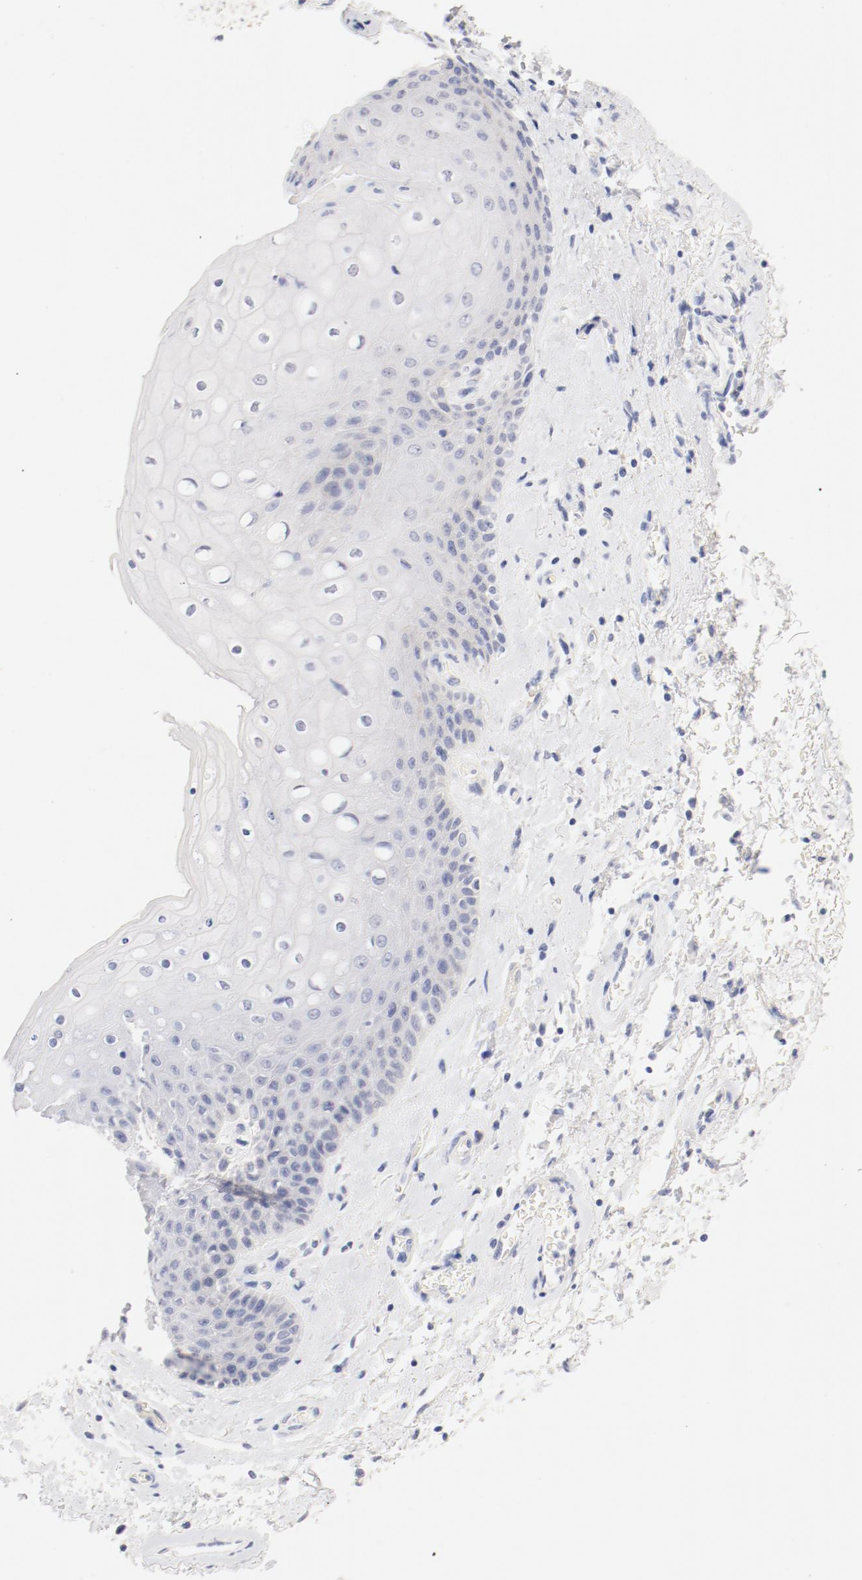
{"staining": {"intensity": "negative", "quantity": "none", "location": "none"}, "tissue": "skin", "cell_type": "Epidermal cells", "image_type": "normal", "snomed": [{"axis": "morphology", "description": "Normal tissue, NOS"}, {"axis": "topography", "description": "Anal"}], "caption": "IHC of unremarkable skin shows no positivity in epidermal cells.", "gene": "HOMER1", "patient": {"sex": "female", "age": 46}}